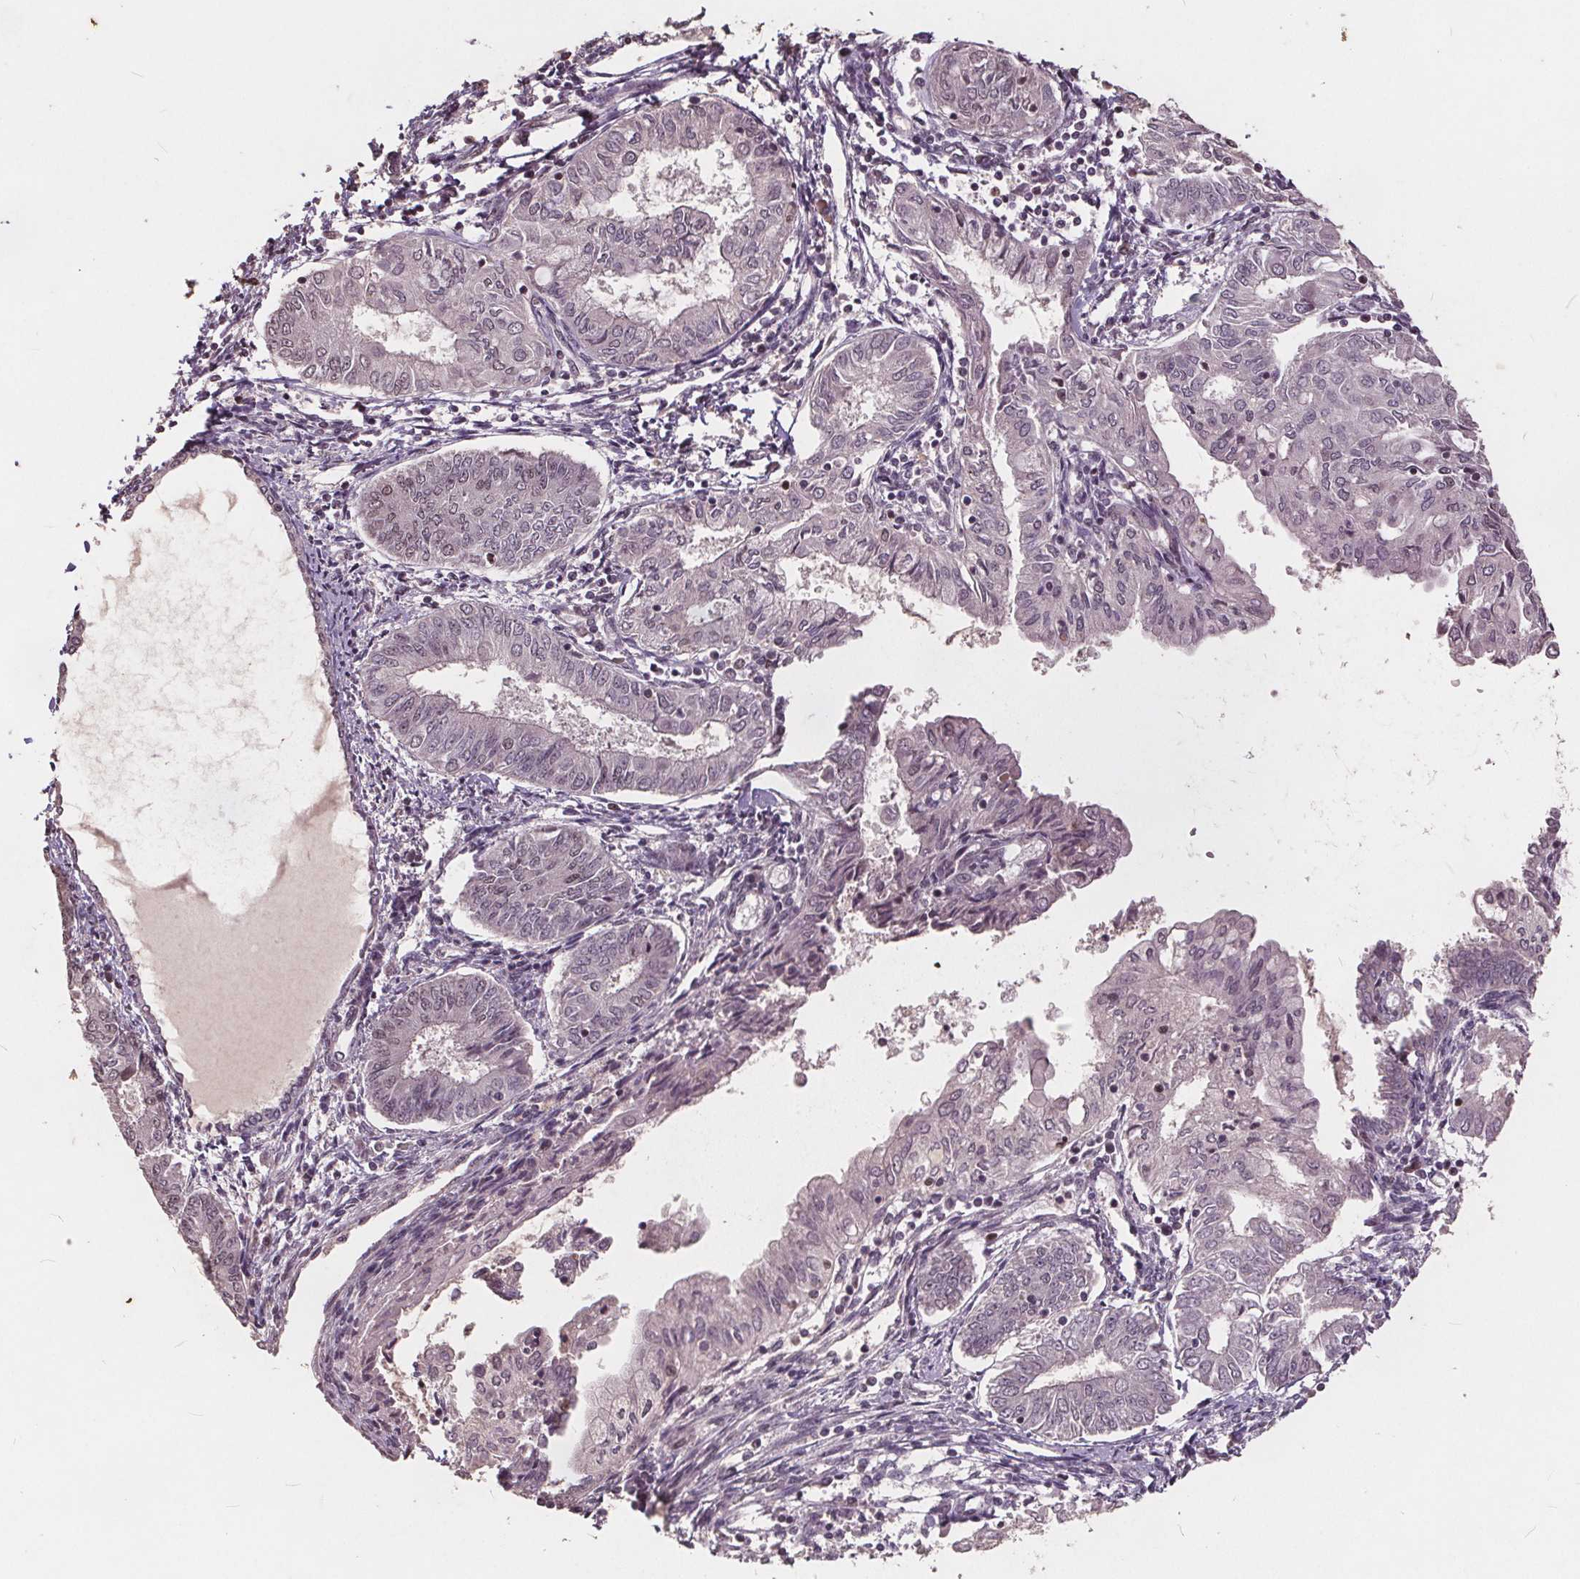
{"staining": {"intensity": "weak", "quantity": "<25%", "location": "nuclear"}, "tissue": "endometrial cancer", "cell_type": "Tumor cells", "image_type": "cancer", "snomed": [{"axis": "morphology", "description": "Adenocarcinoma, NOS"}, {"axis": "topography", "description": "Endometrium"}], "caption": "High power microscopy micrograph of an immunohistochemistry histopathology image of endometrial cancer (adenocarcinoma), revealing no significant expression in tumor cells.", "gene": "DNMT3B", "patient": {"sex": "female", "age": 68}}